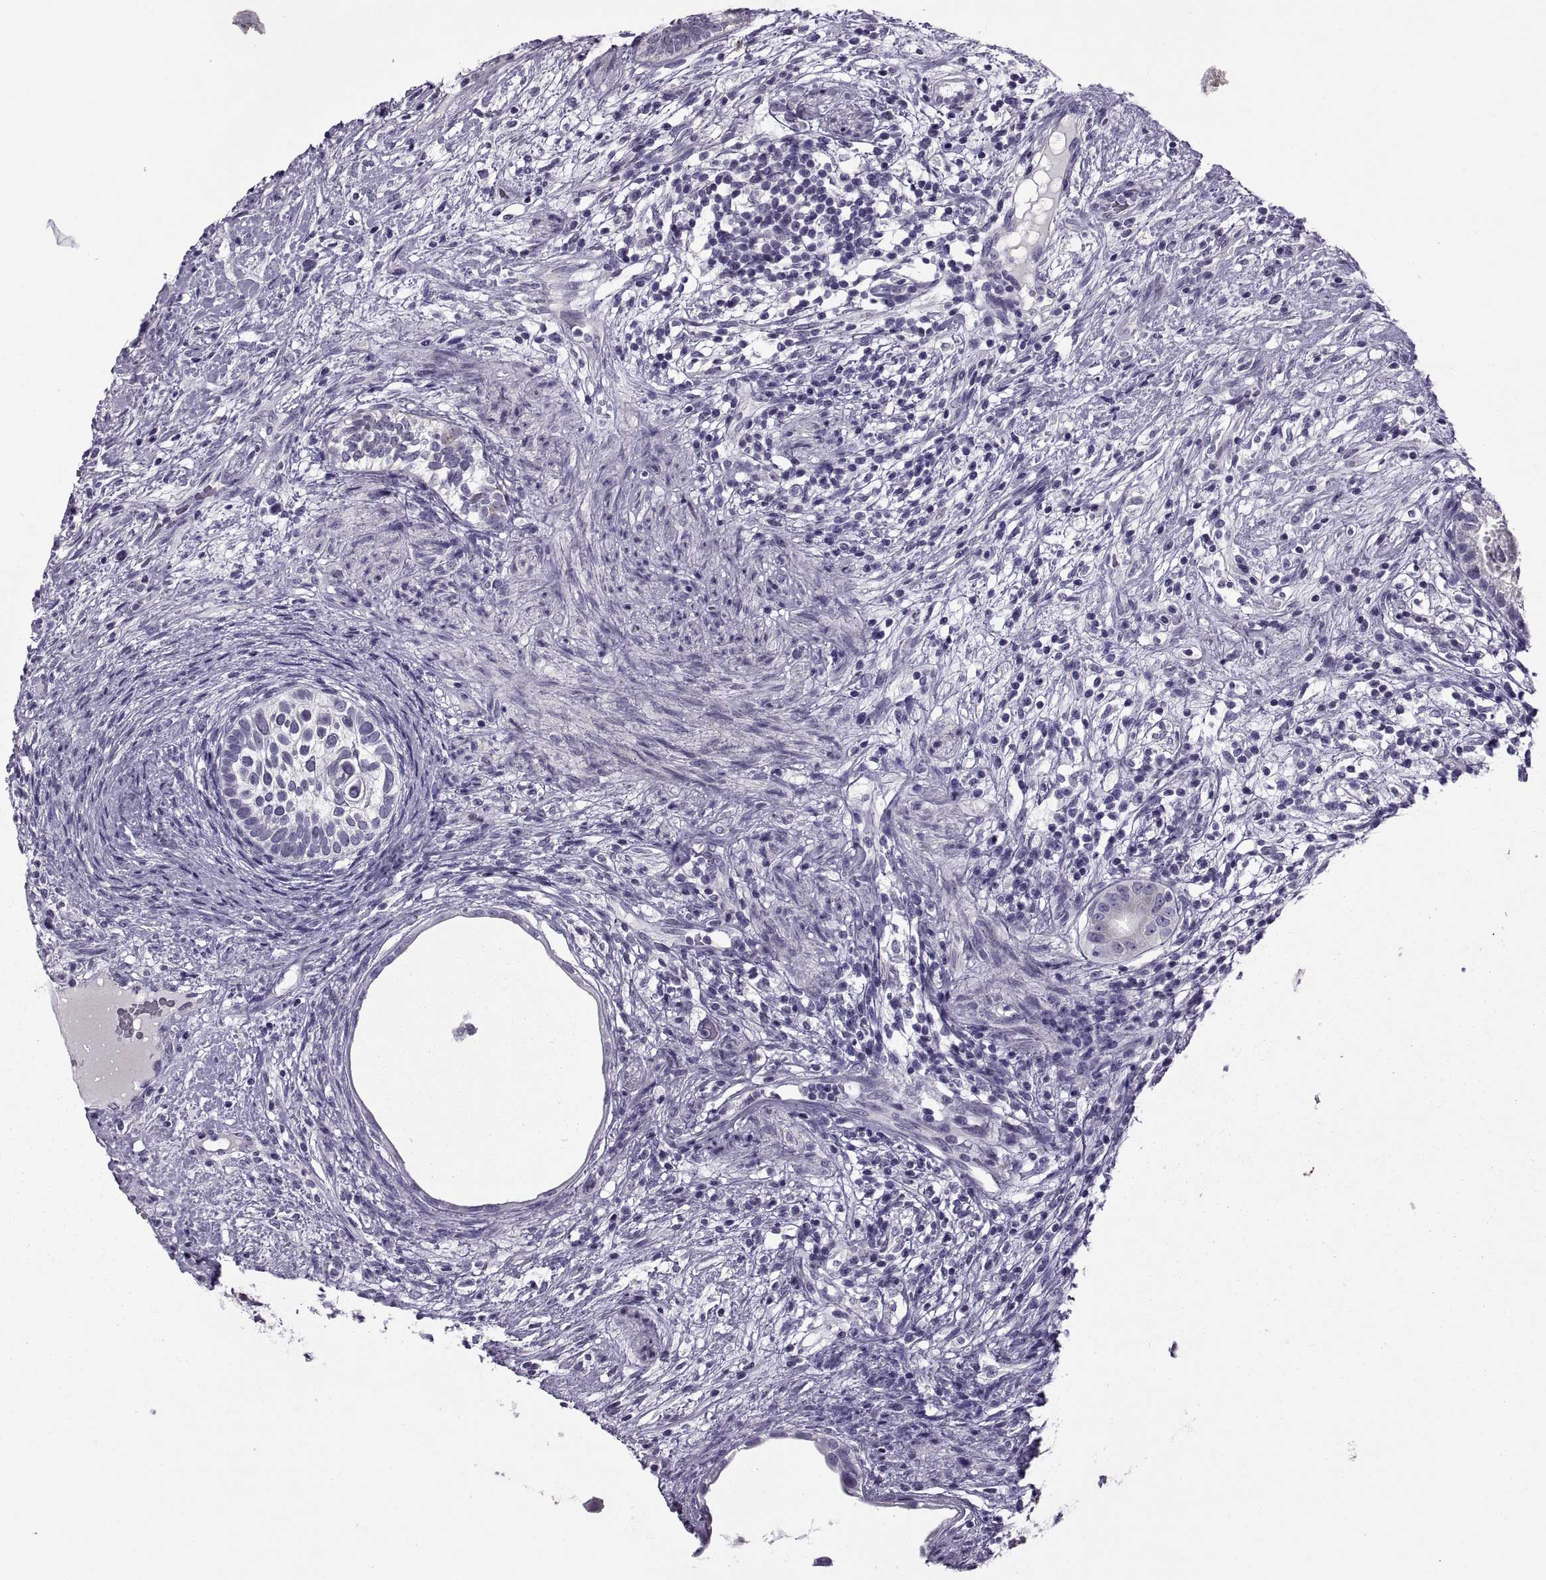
{"staining": {"intensity": "moderate", "quantity": ">75%", "location": "cytoplasmic/membranous"}, "tissue": "testis cancer", "cell_type": "Tumor cells", "image_type": "cancer", "snomed": [{"axis": "morphology", "description": "Seminoma, NOS"}, {"axis": "morphology", "description": "Carcinoma, Embryonal, NOS"}, {"axis": "topography", "description": "Testis"}], "caption": "Immunohistochemical staining of testis cancer demonstrates moderate cytoplasmic/membranous protein positivity in approximately >75% of tumor cells.", "gene": "MAGEB1", "patient": {"sex": "male", "age": 41}}